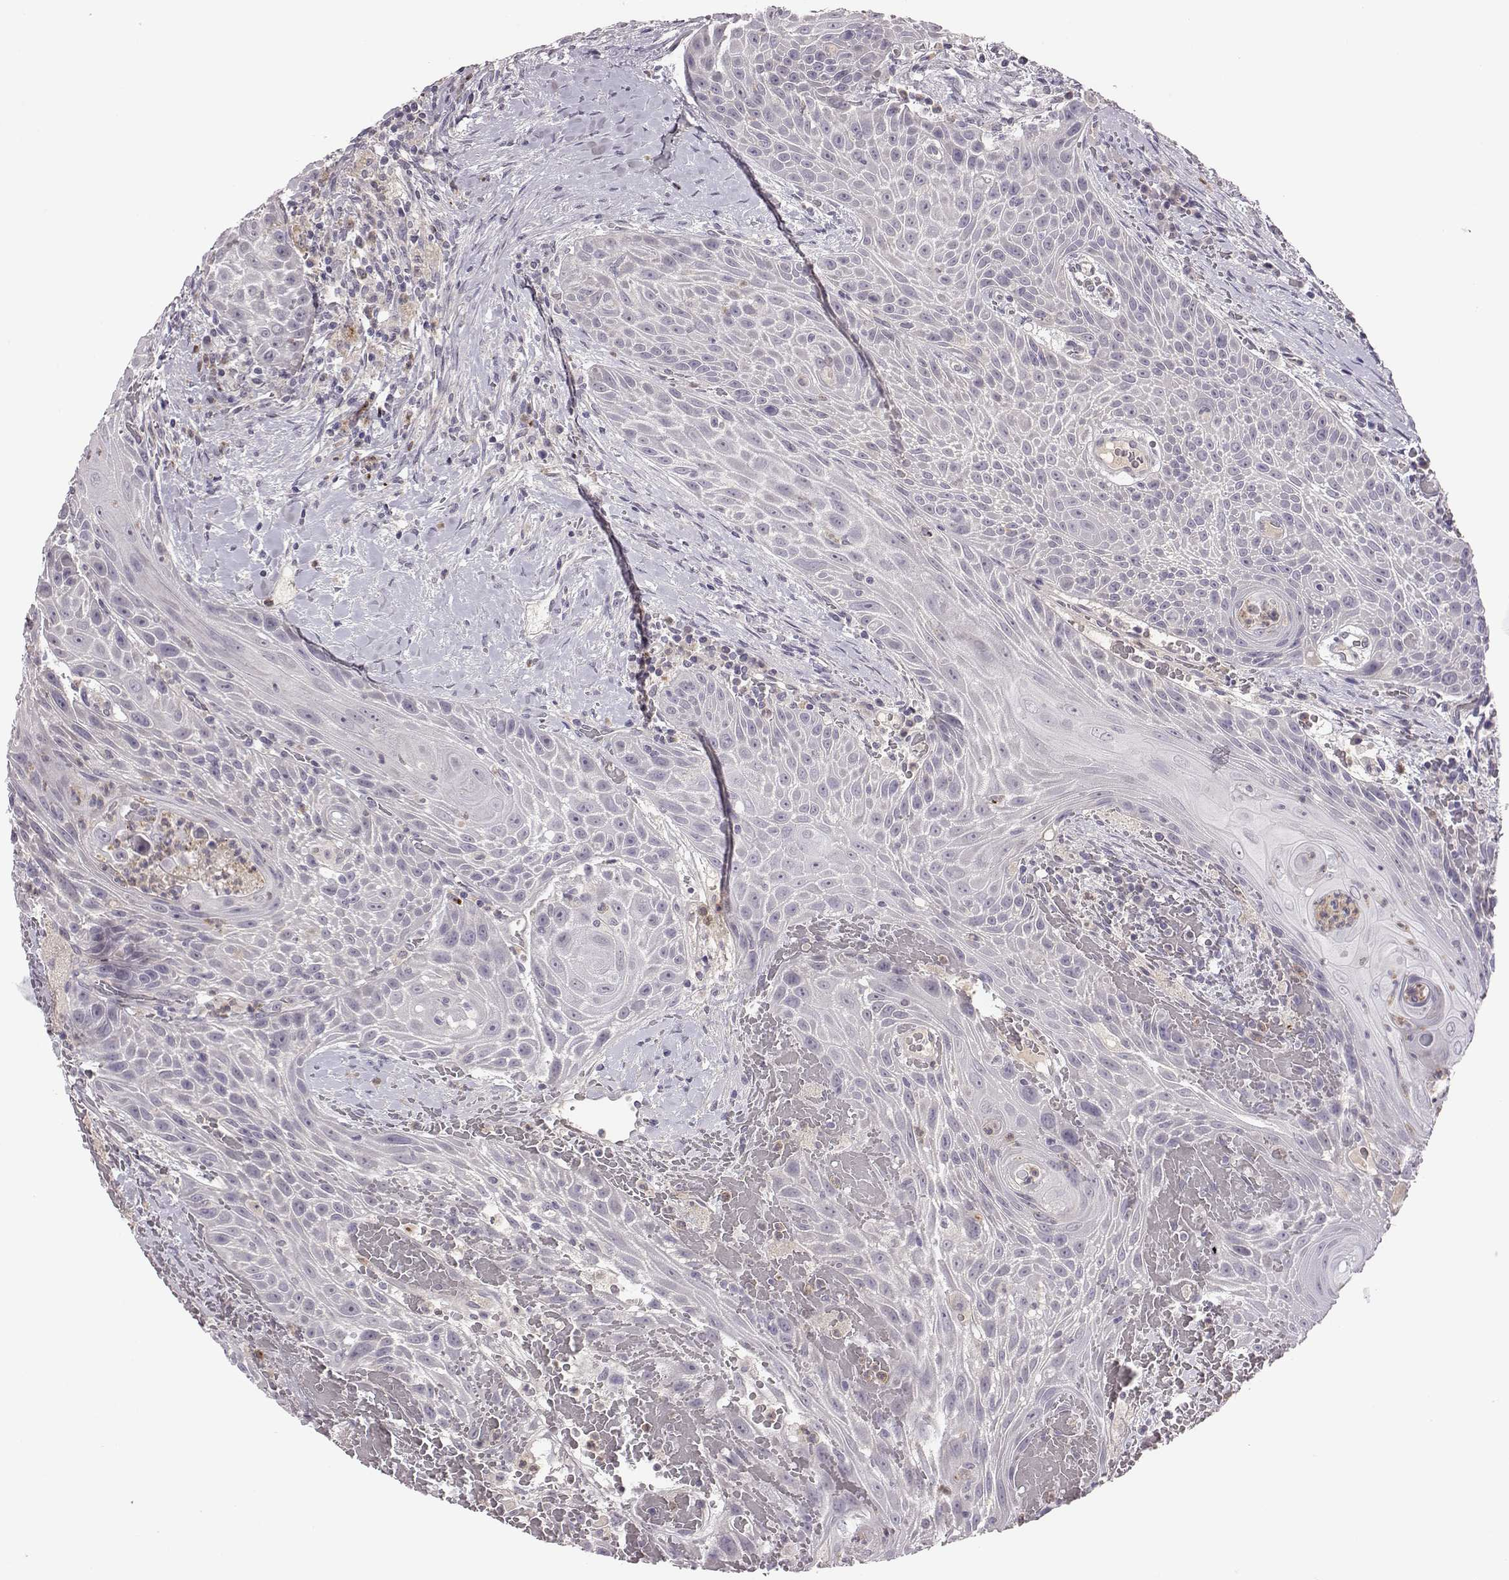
{"staining": {"intensity": "negative", "quantity": "none", "location": "none"}, "tissue": "head and neck cancer", "cell_type": "Tumor cells", "image_type": "cancer", "snomed": [{"axis": "morphology", "description": "Squamous cell carcinoma, NOS"}, {"axis": "topography", "description": "Head-Neck"}], "caption": "A micrograph of squamous cell carcinoma (head and neck) stained for a protein exhibits no brown staining in tumor cells.", "gene": "KMO", "patient": {"sex": "male", "age": 69}}